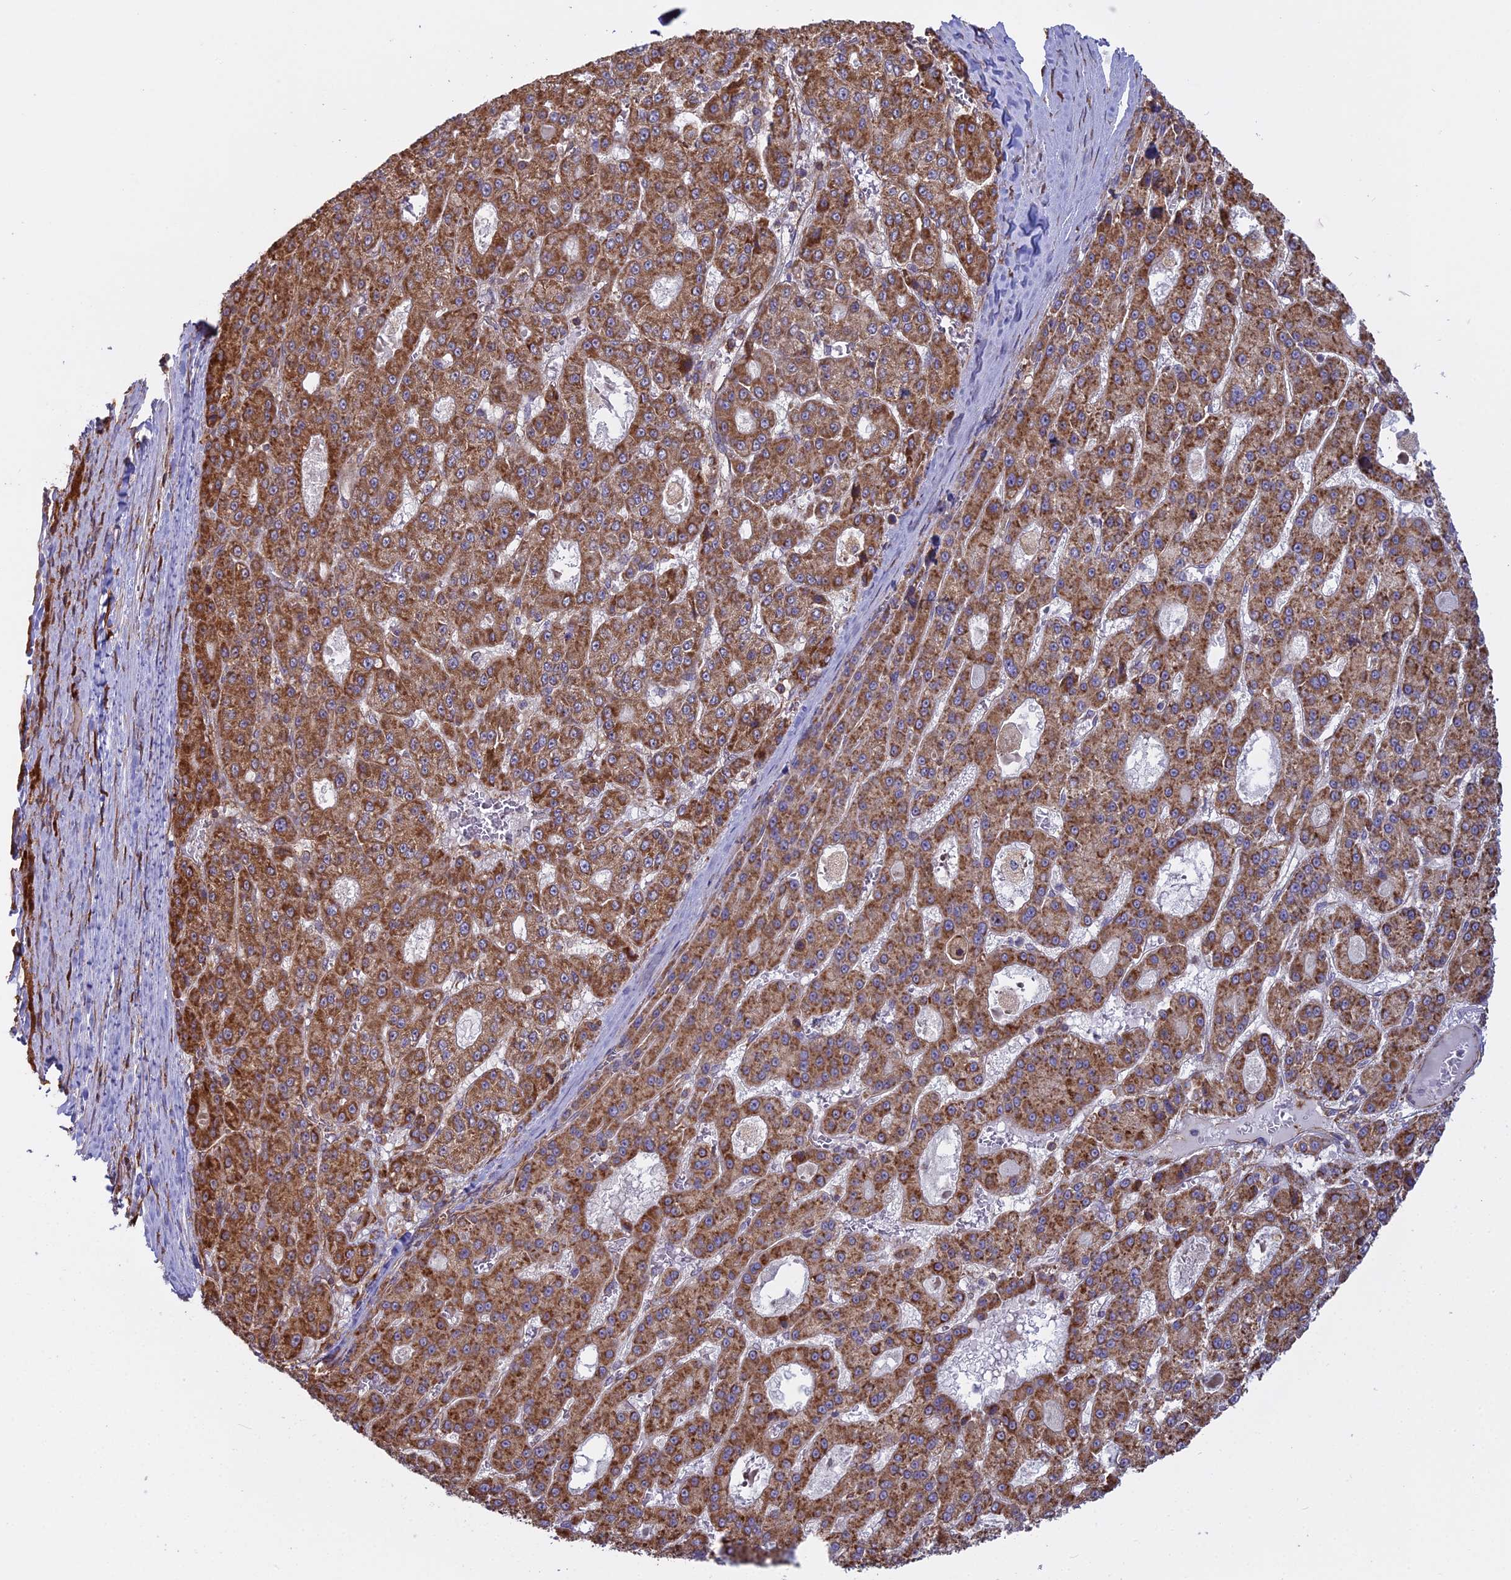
{"staining": {"intensity": "strong", "quantity": ">75%", "location": "cytoplasmic/membranous"}, "tissue": "liver cancer", "cell_type": "Tumor cells", "image_type": "cancer", "snomed": [{"axis": "morphology", "description": "Carcinoma, Hepatocellular, NOS"}, {"axis": "topography", "description": "Liver"}], "caption": "A histopathology image of human liver cancer (hepatocellular carcinoma) stained for a protein demonstrates strong cytoplasmic/membranous brown staining in tumor cells. (Stains: DAB in brown, nuclei in blue, Microscopy: brightfield microscopy at high magnification).", "gene": "RPL26", "patient": {"sex": "male", "age": 70}}